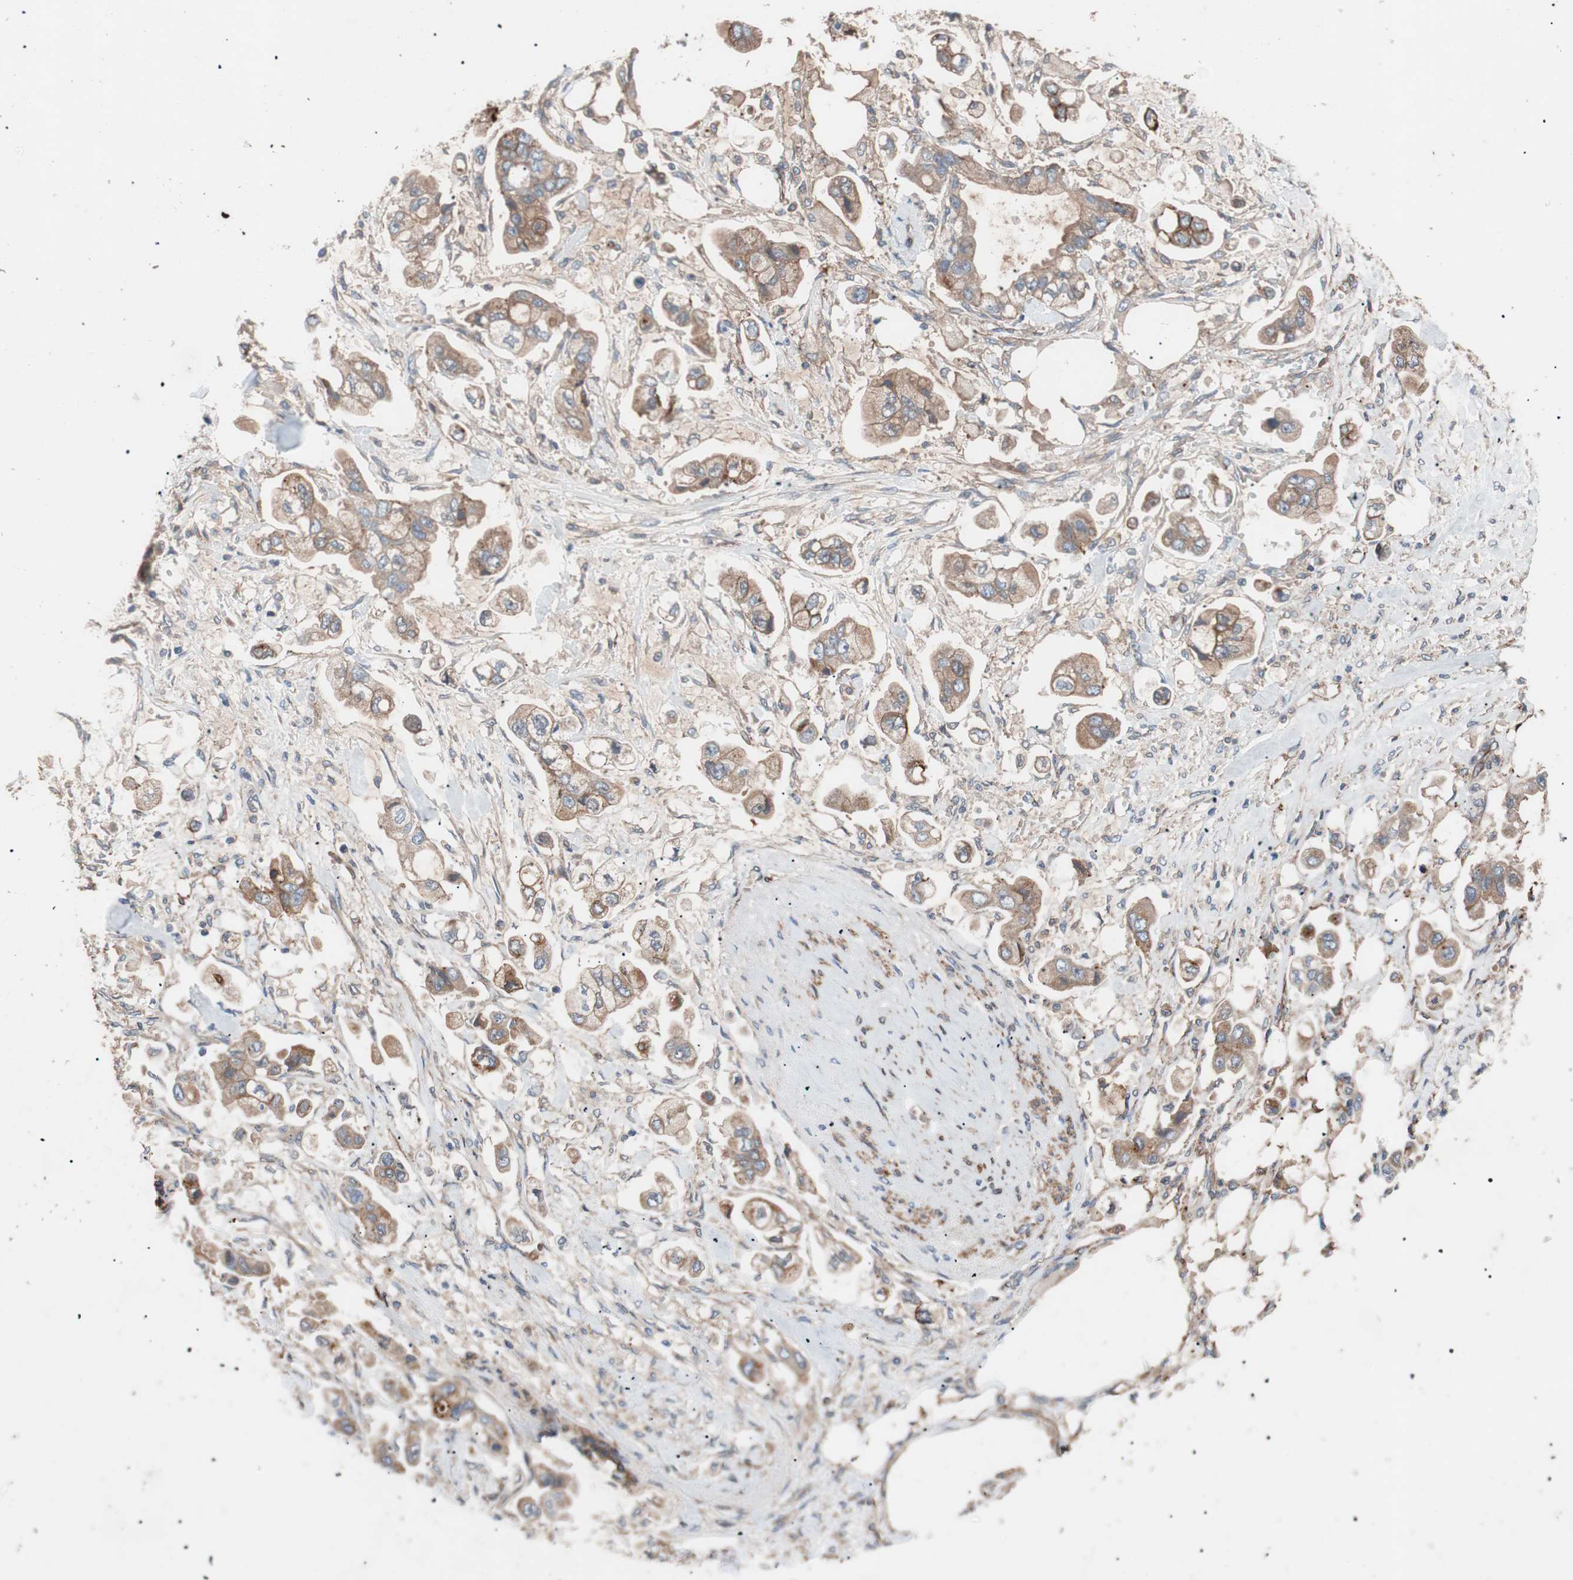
{"staining": {"intensity": "weak", "quantity": "25%-75%", "location": "cytoplasmic/membranous"}, "tissue": "stomach cancer", "cell_type": "Tumor cells", "image_type": "cancer", "snomed": [{"axis": "morphology", "description": "Adenocarcinoma, NOS"}, {"axis": "topography", "description": "Stomach"}], "caption": "Adenocarcinoma (stomach) stained for a protein demonstrates weak cytoplasmic/membranous positivity in tumor cells.", "gene": "SPINT1", "patient": {"sex": "male", "age": 62}}